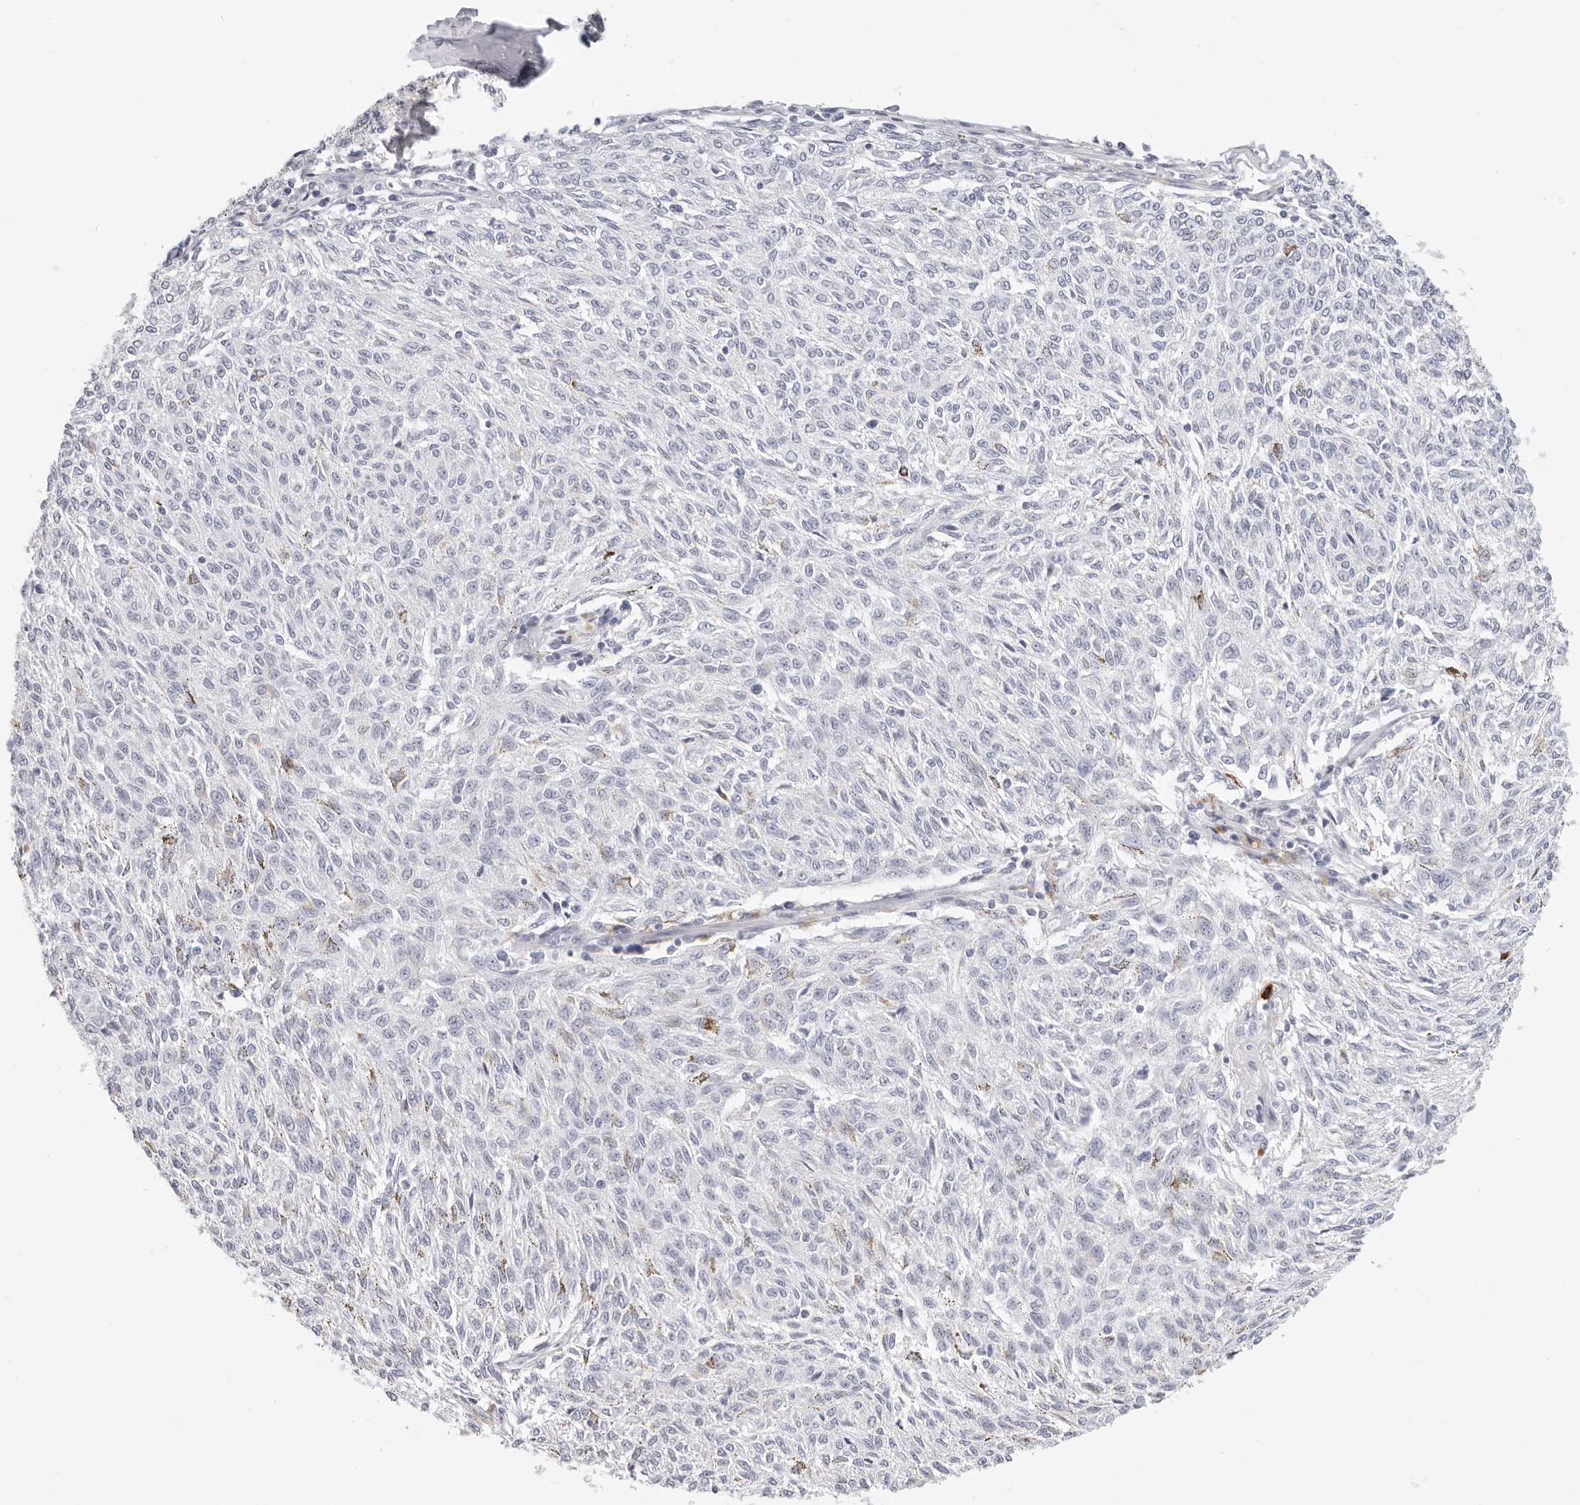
{"staining": {"intensity": "negative", "quantity": "none", "location": "none"}, "tissue": "melanoma", "cell_type": "Tumor cells", "image_type": "cancer", "snomed": [{"axis": "morphology", "description": "Malignant melanoma, NOS"}, {"axis": "topography", "description": "Skin"}], "caption": "This is a photomicrograph of IHC staining of malignant melanoma, which shows no positivity in tumor cells.", "gene": "CAMP", "patient": {"sex": "female", "age": 72}}